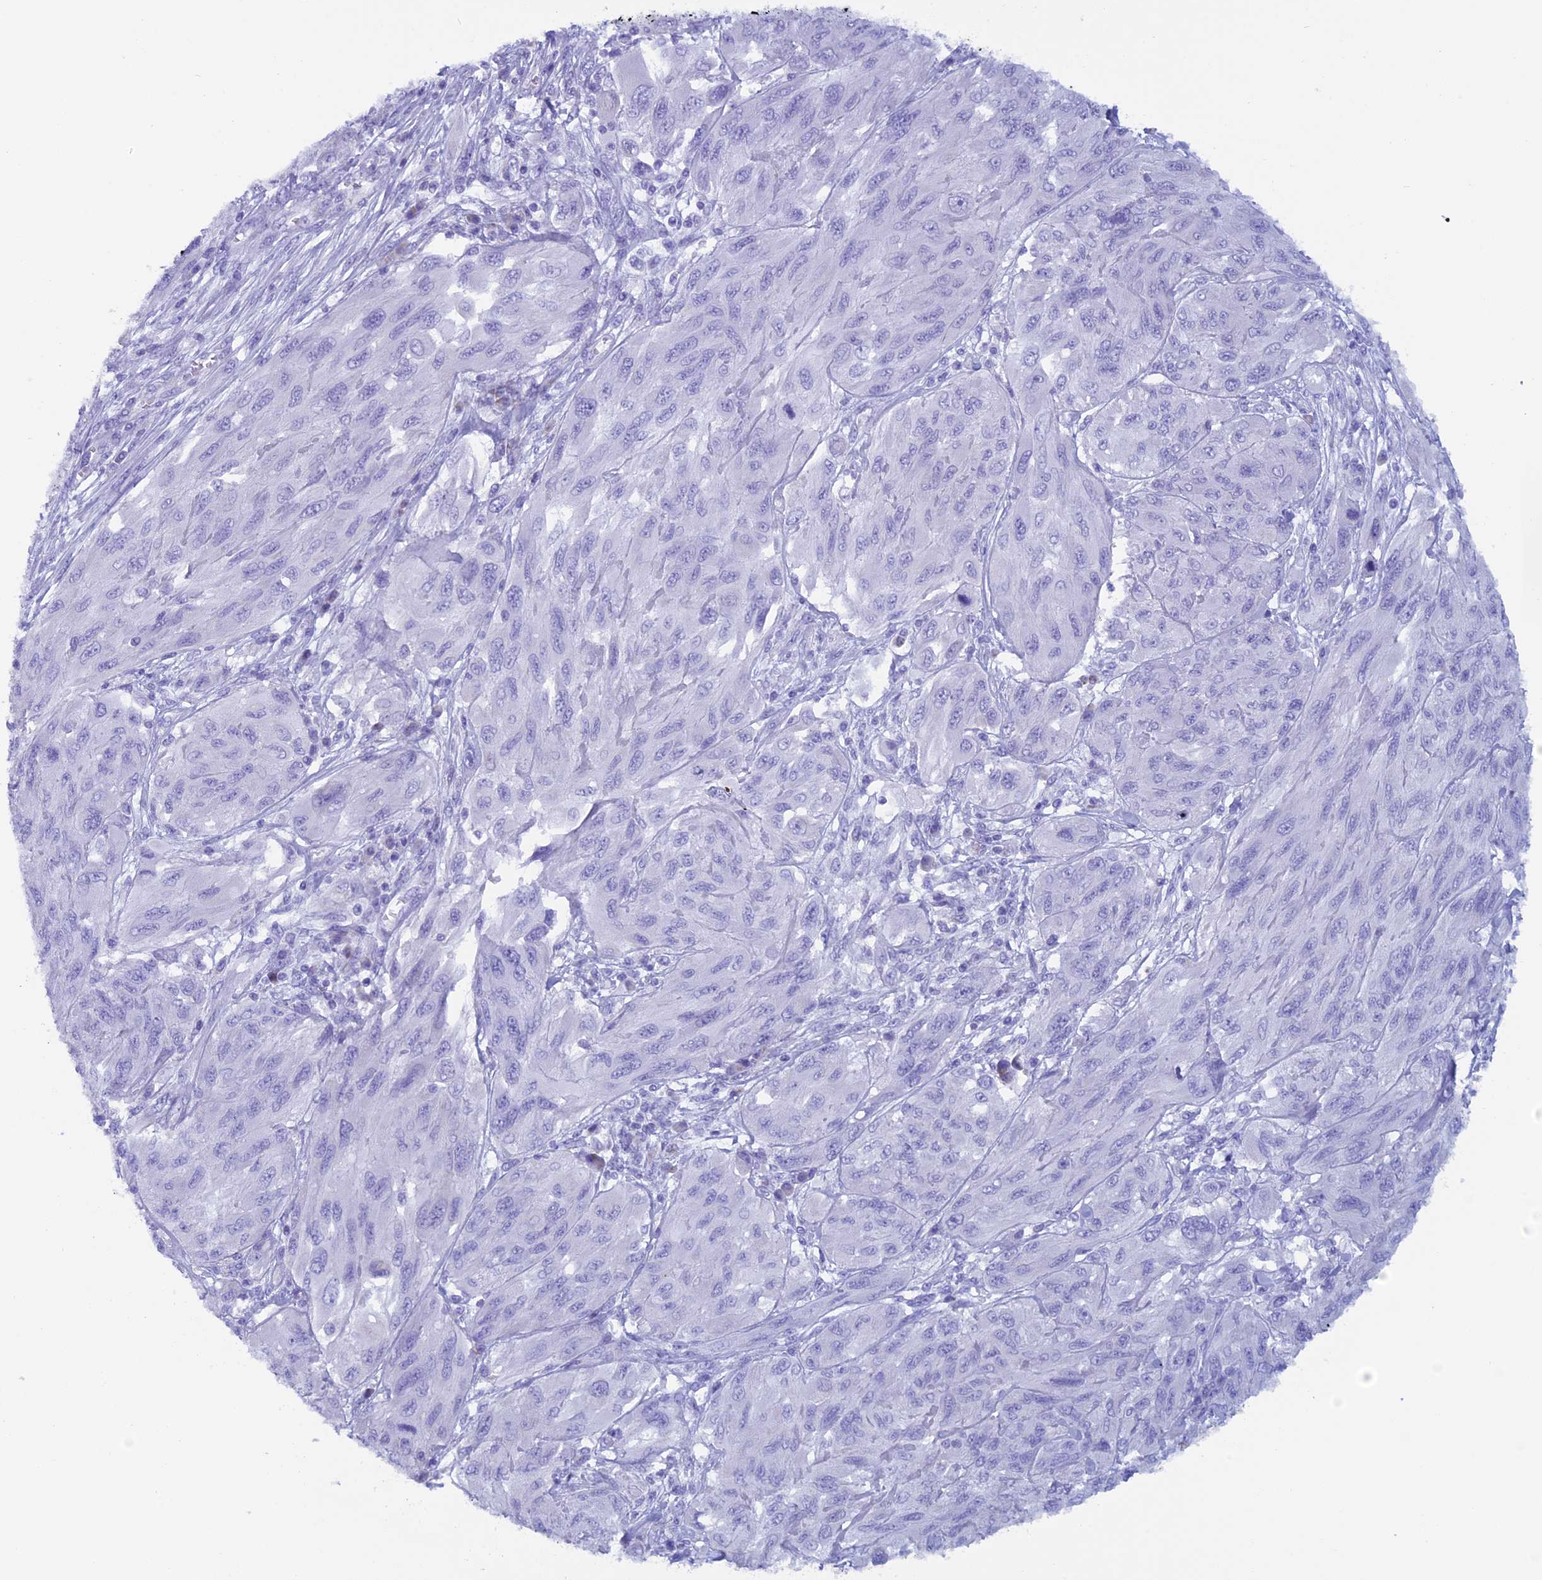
{"staining": {"intensity": "negative", "quantity": "none", "location": "none"}, "tissue": "melanoma", "cell_type": "Tumor cells", "image_type": "cancer", "snomed": [{"axis": "morphology", "description": "Malignant melanoma, NOS"}, {"axis": "topography", "description": "Skin"}], "caption": "IHC of malignant melanoma reveals no positivity in tumor cells.", "gene": "ZNF563", "patient": {"sex": "female", "age": 91}}